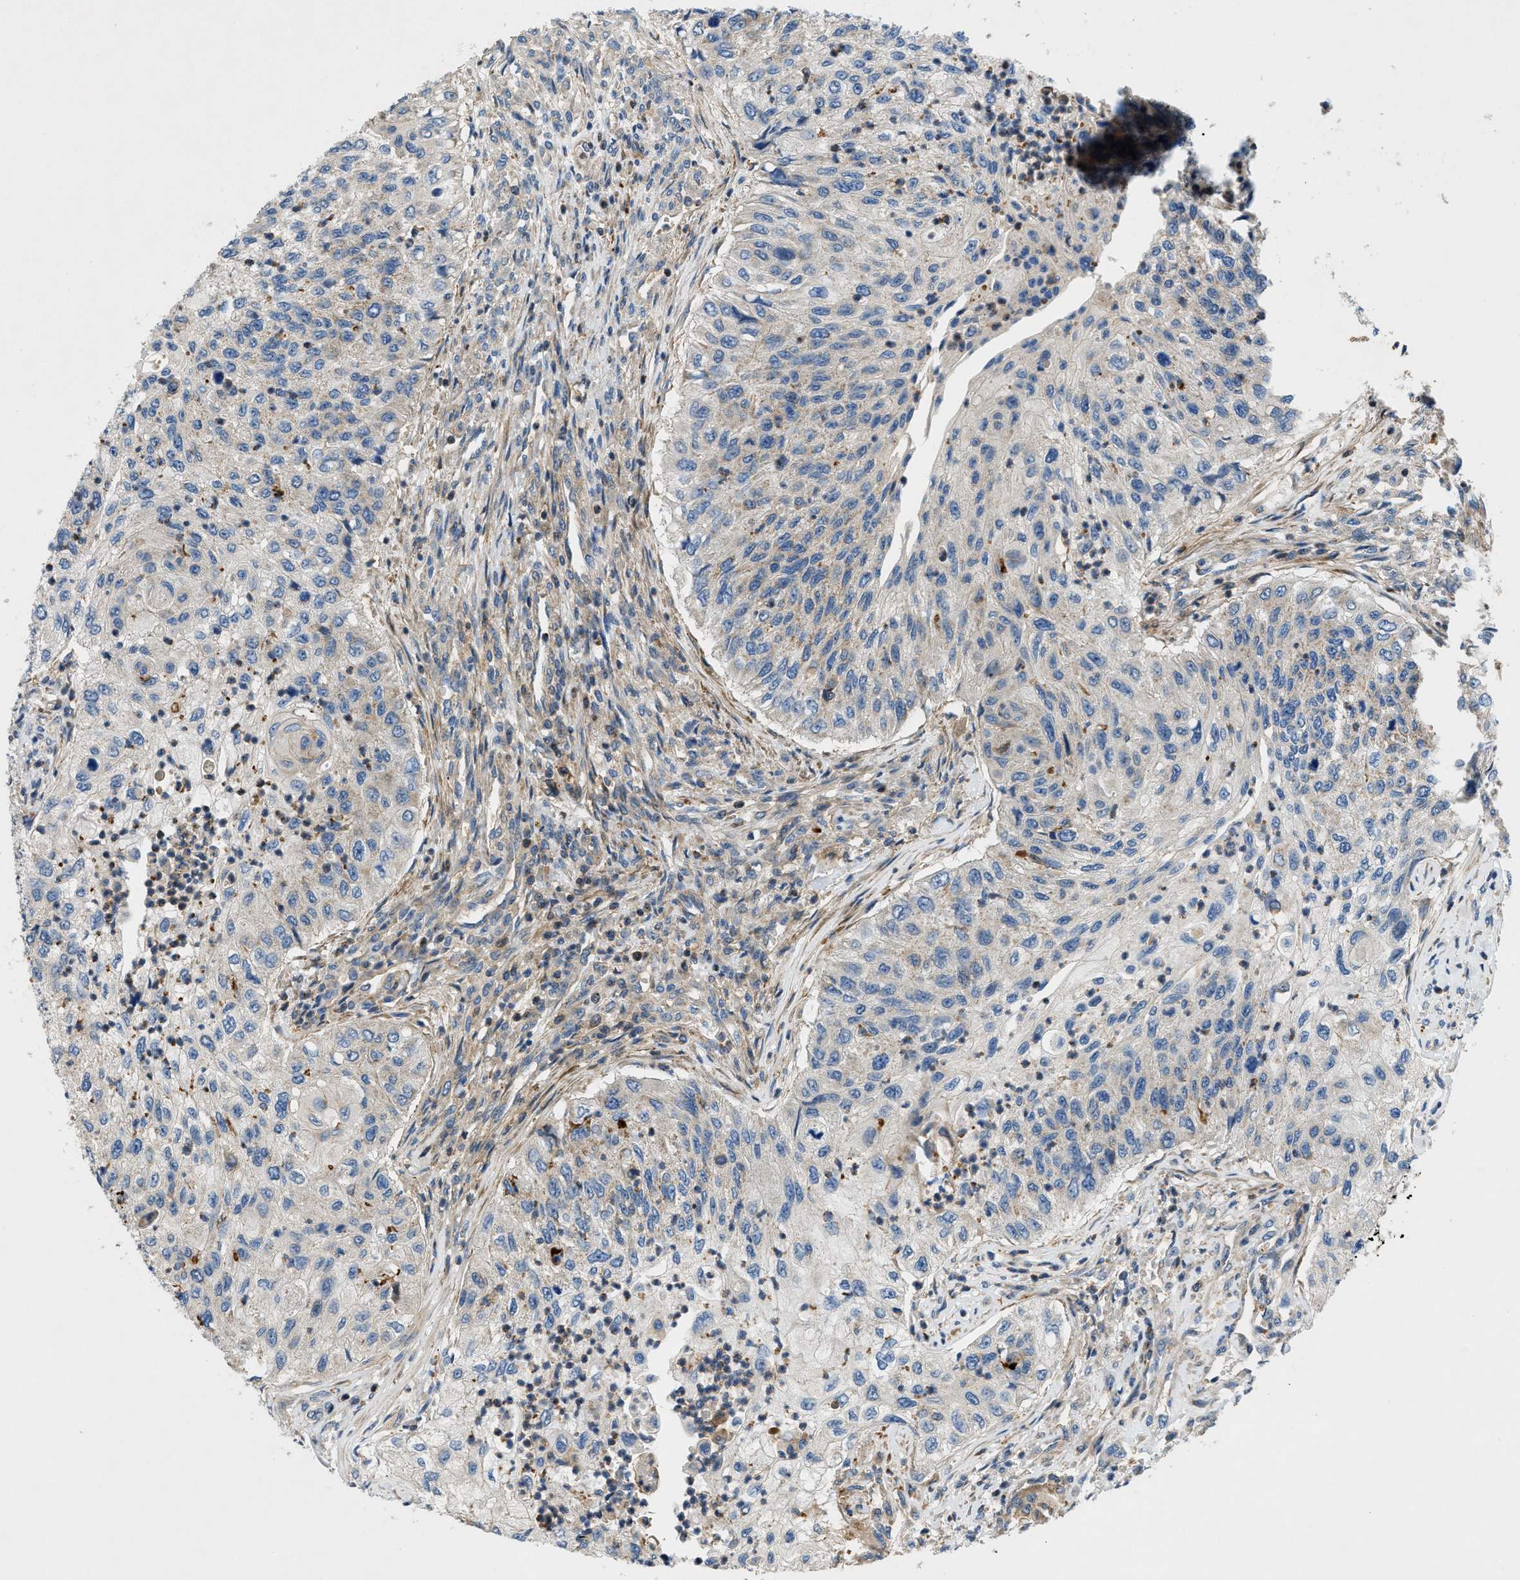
{"staining": {"intensity": "weak", "quantity": "<25%", "location": "cytoplasmic/membranous"}, "tissue": "urothelial cancer", "cell_type": "Tumor cells", "image_type": "cancer", "snomed": [{"axis": "morphology", "description": "Urothelial carcinoma, High grade"}, {"axis": "topography", "description": "Urinary bladder"}], "caption": "An immunohistochemistry (IHC) histopathology image of urothelial carcinoma (high-grade) is shown. There is no staining in tumor cells of urothelial carcinoma (high-grade).", "gene": "DHODH", "patient": {"sex": "female", "age": 60}}